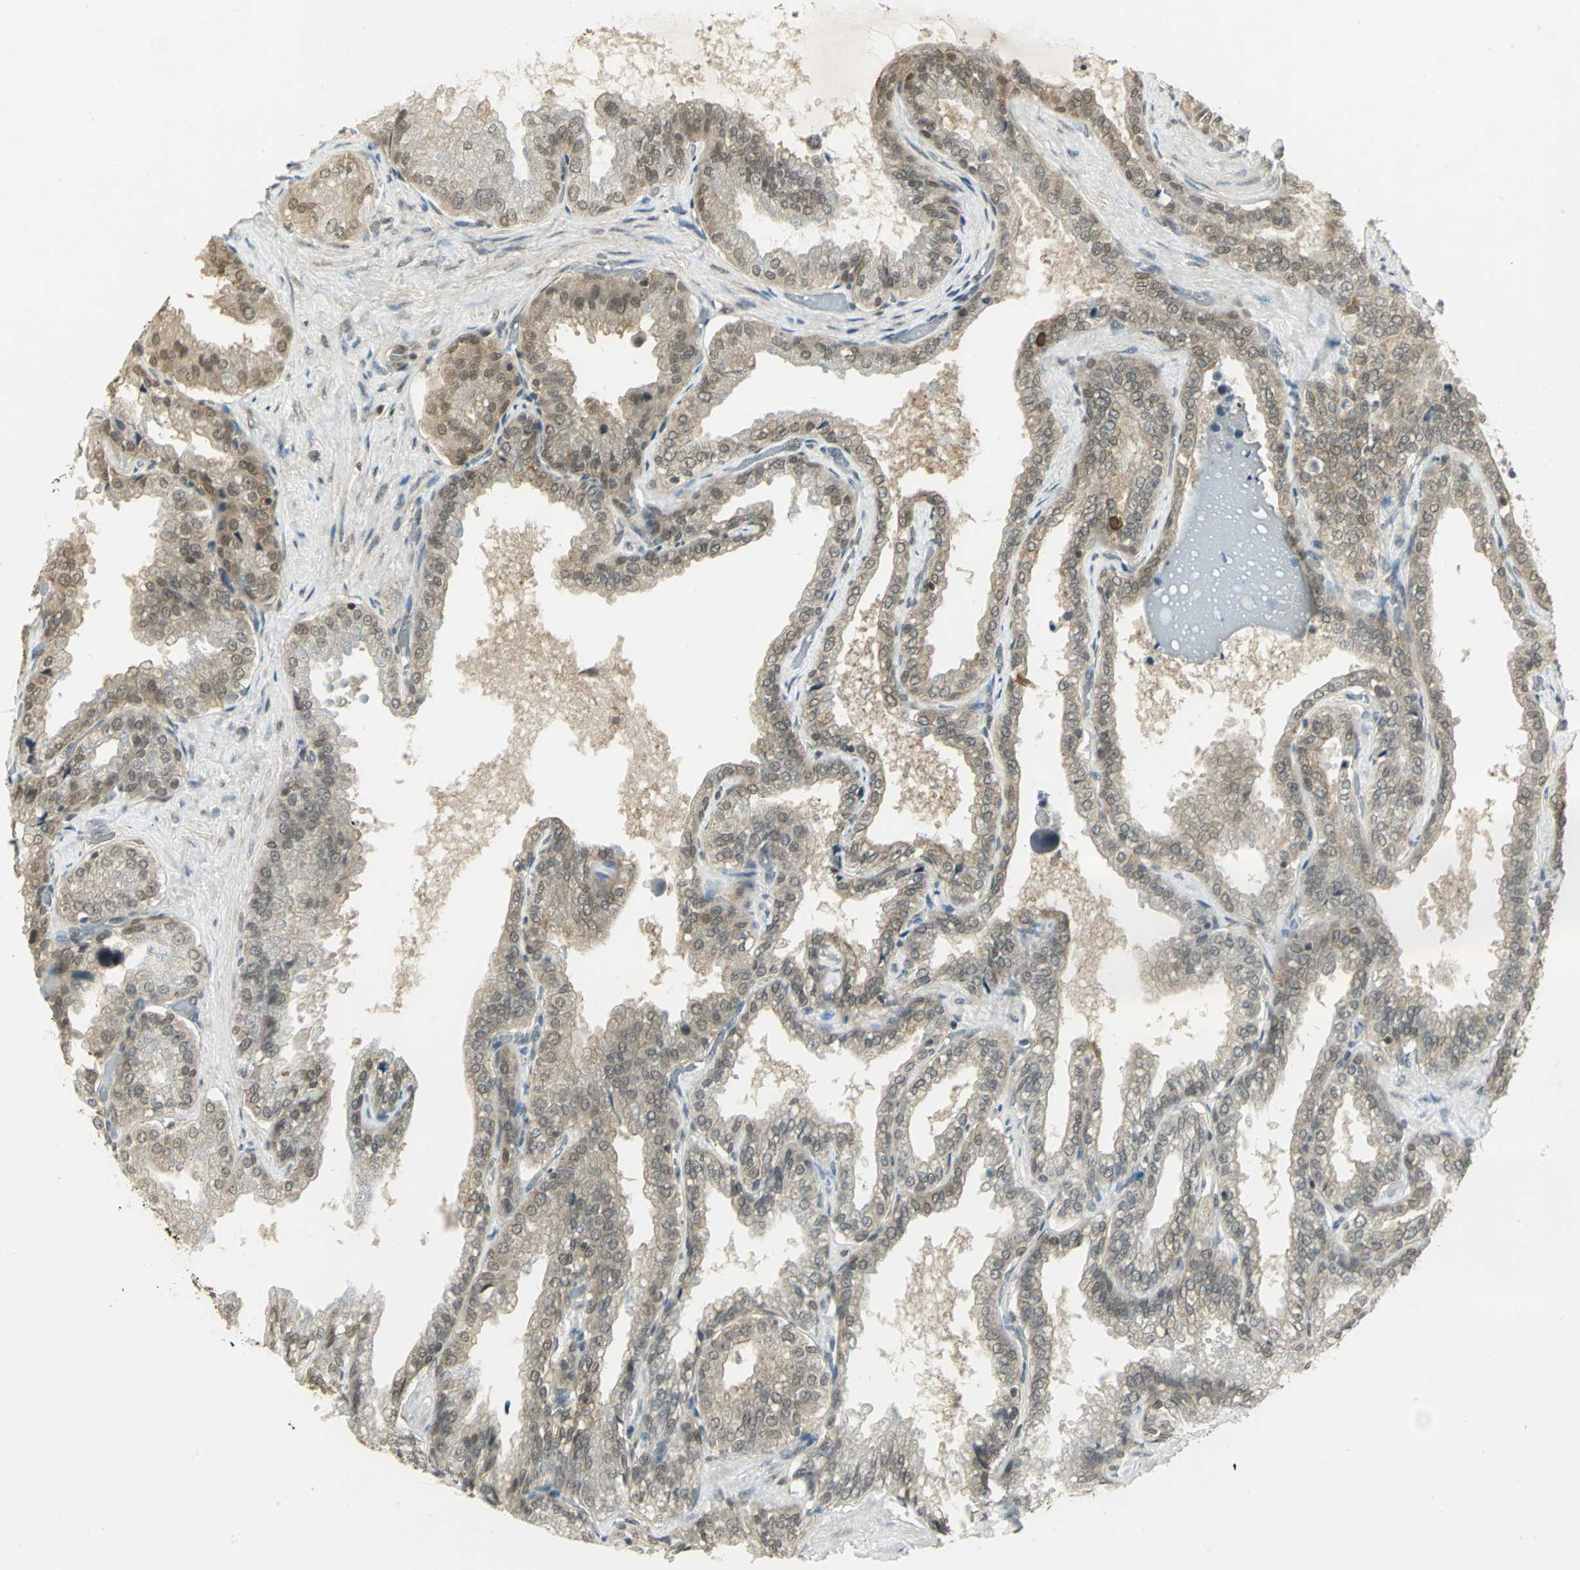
{"staining": {"intensity": "moderate", "quantity": ">75%", "location": "cytoplasmic/membranous"}, "tissue": "seminal vesicle", "cell_type": "Glandular cells", "image_type": "normal", "snomed": [{"axis": "morphology", "description": "Normal tissue, NOS"}, {"axis": "topography", "description": "Seminal veicle"}], "caption": "Seminal vesicle stained with DAB (3,3'-diaminobenzidine) immunohistochemistry demonstrates medium levels of moderate cytoplasmic/membranous staining in approximately >75% of glandular cells. Nuclei are stained in blue.", "gene": "CDC34", "patient": {"sex": "male", "age": 46}}